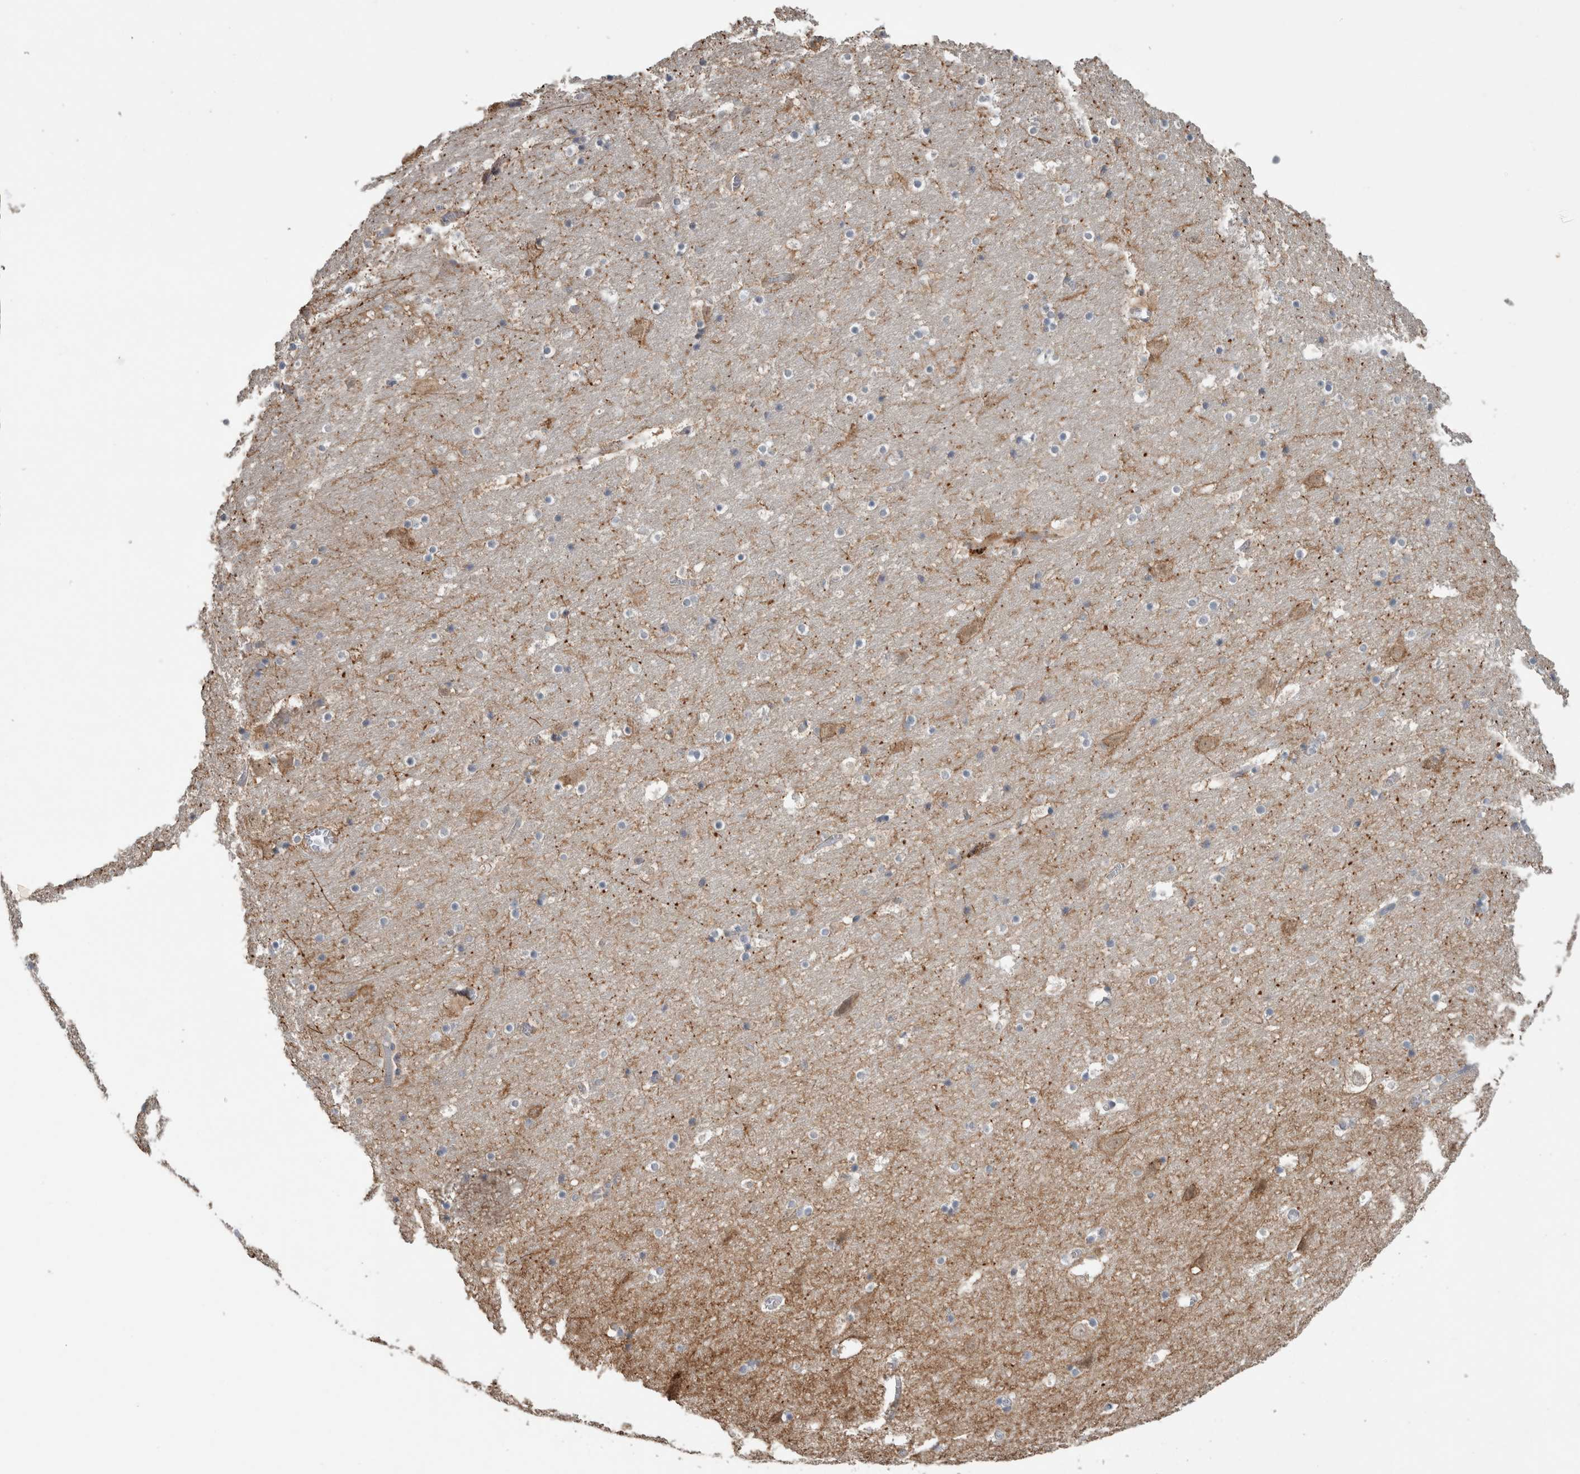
{"staining": {"intensity": "weak", "quantity": "<25%", "location": "cytoplasmic/membranous"}, "tissue": "hippocampus", "cell_type": "Glial cells", "image_type": "normal", "snomed": [{"axis": "morphology", "description": "Normal tissue, NOS"}, {"axis": "topography", "description": "Hippocampus"}], "caption": "Glial cells are negative for brown protein staining in benign hippocampus. (DAB immunohistochemistry visualized using brightfield microscopy, high magnification).", "gene": "TARBP1", "patient": {"sex": "male", "age": 45}}